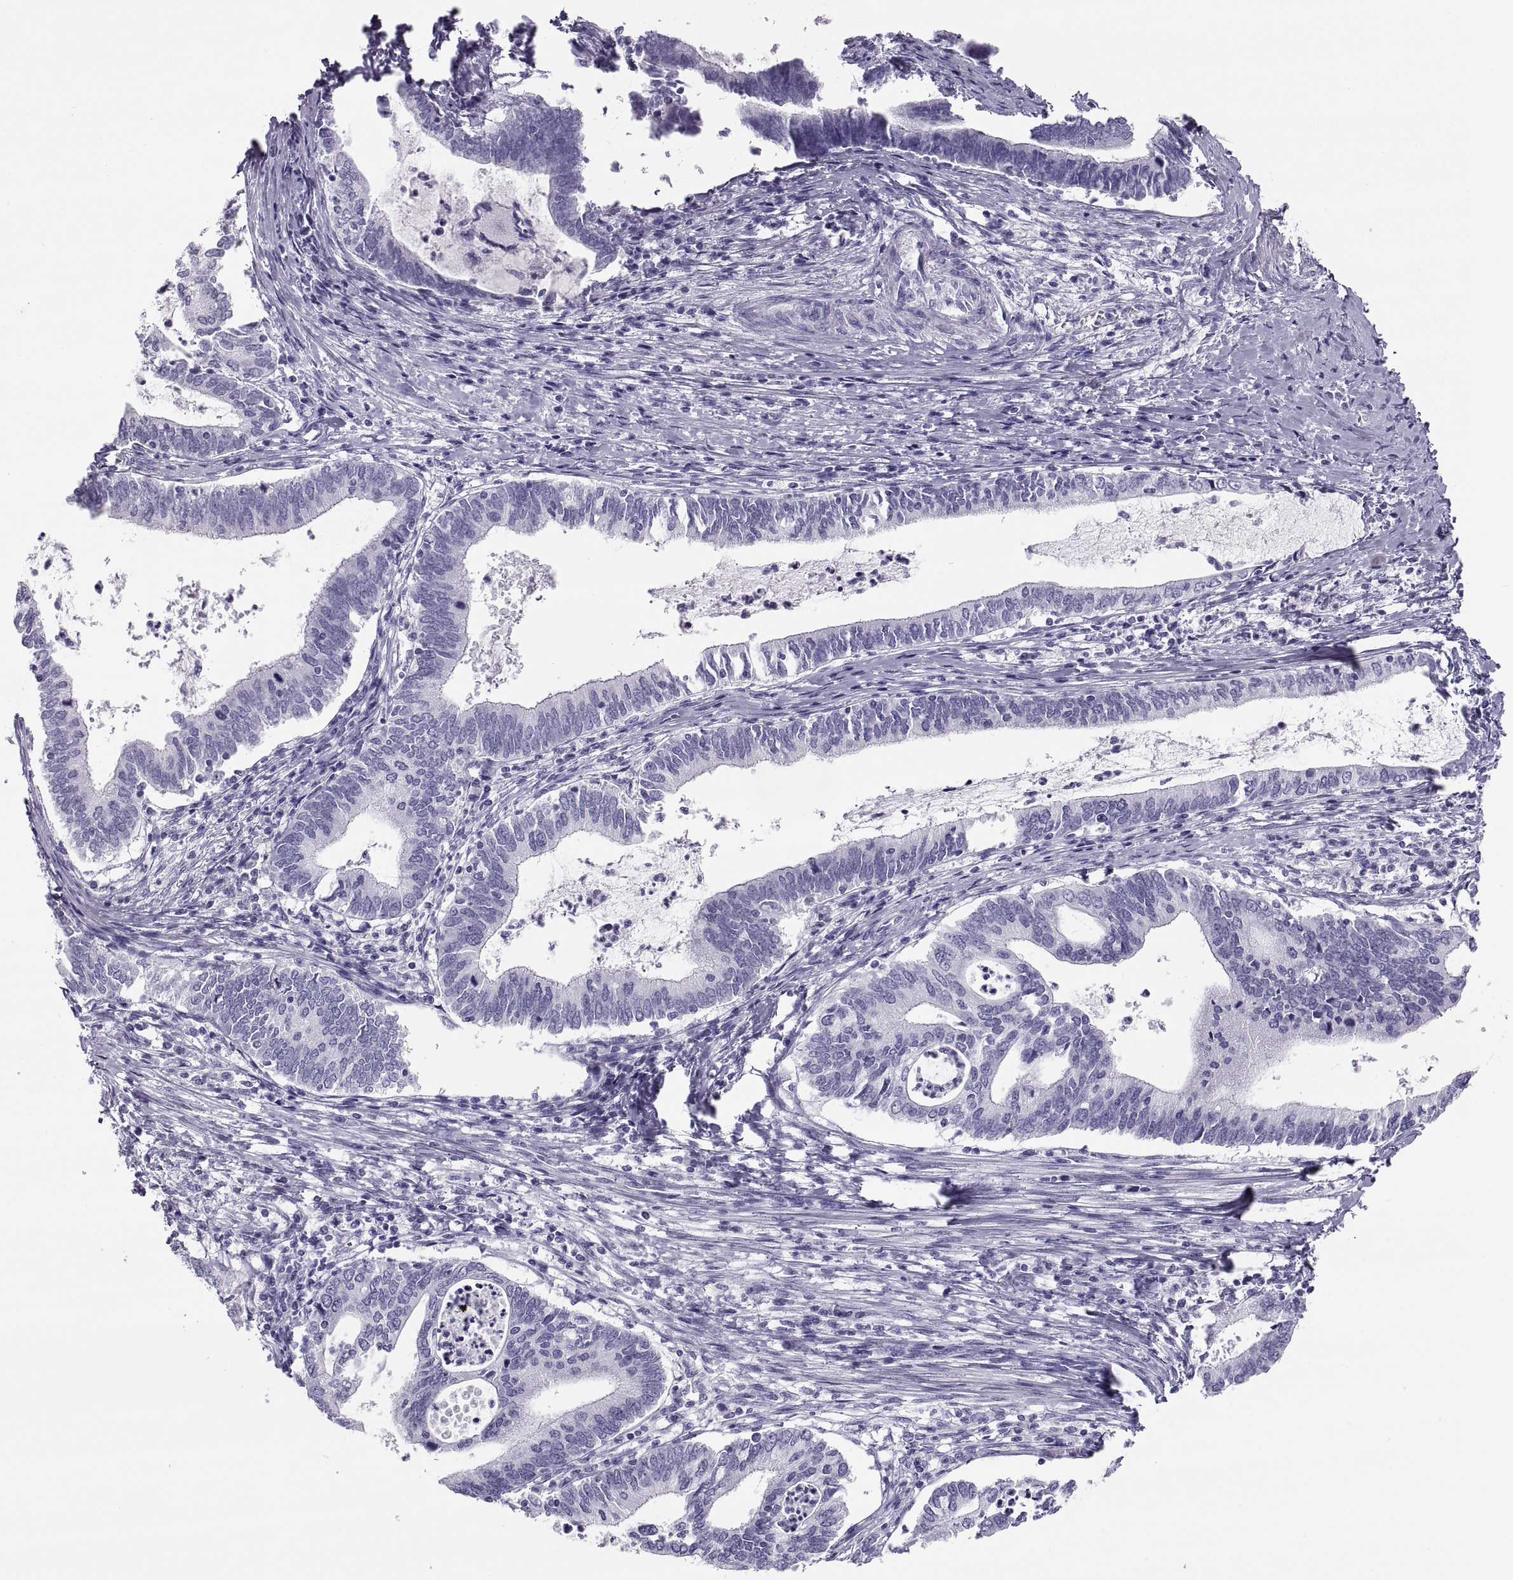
{"staining": {"intensity": "negative", "quantity": "none", "location": "none"}, "tissue": "cervical cancer", "cell_type": "Tumor cells", "image_type": "cancer", "snomed": [{"axis": "morphology", "description": "Adenocarcinoma, NOS"}, {"axis": "topography", "description": "Cervix"}], "caption": "IHC histopathology image of neoplastic tissue: cervical adenocarcinoma stained with DAB (3,3'-diaminobenzidine) shows no significant protein positivity in tumor cells.", "gene": "SEMG1", "patient": {"sex": "female", "age": 42}}